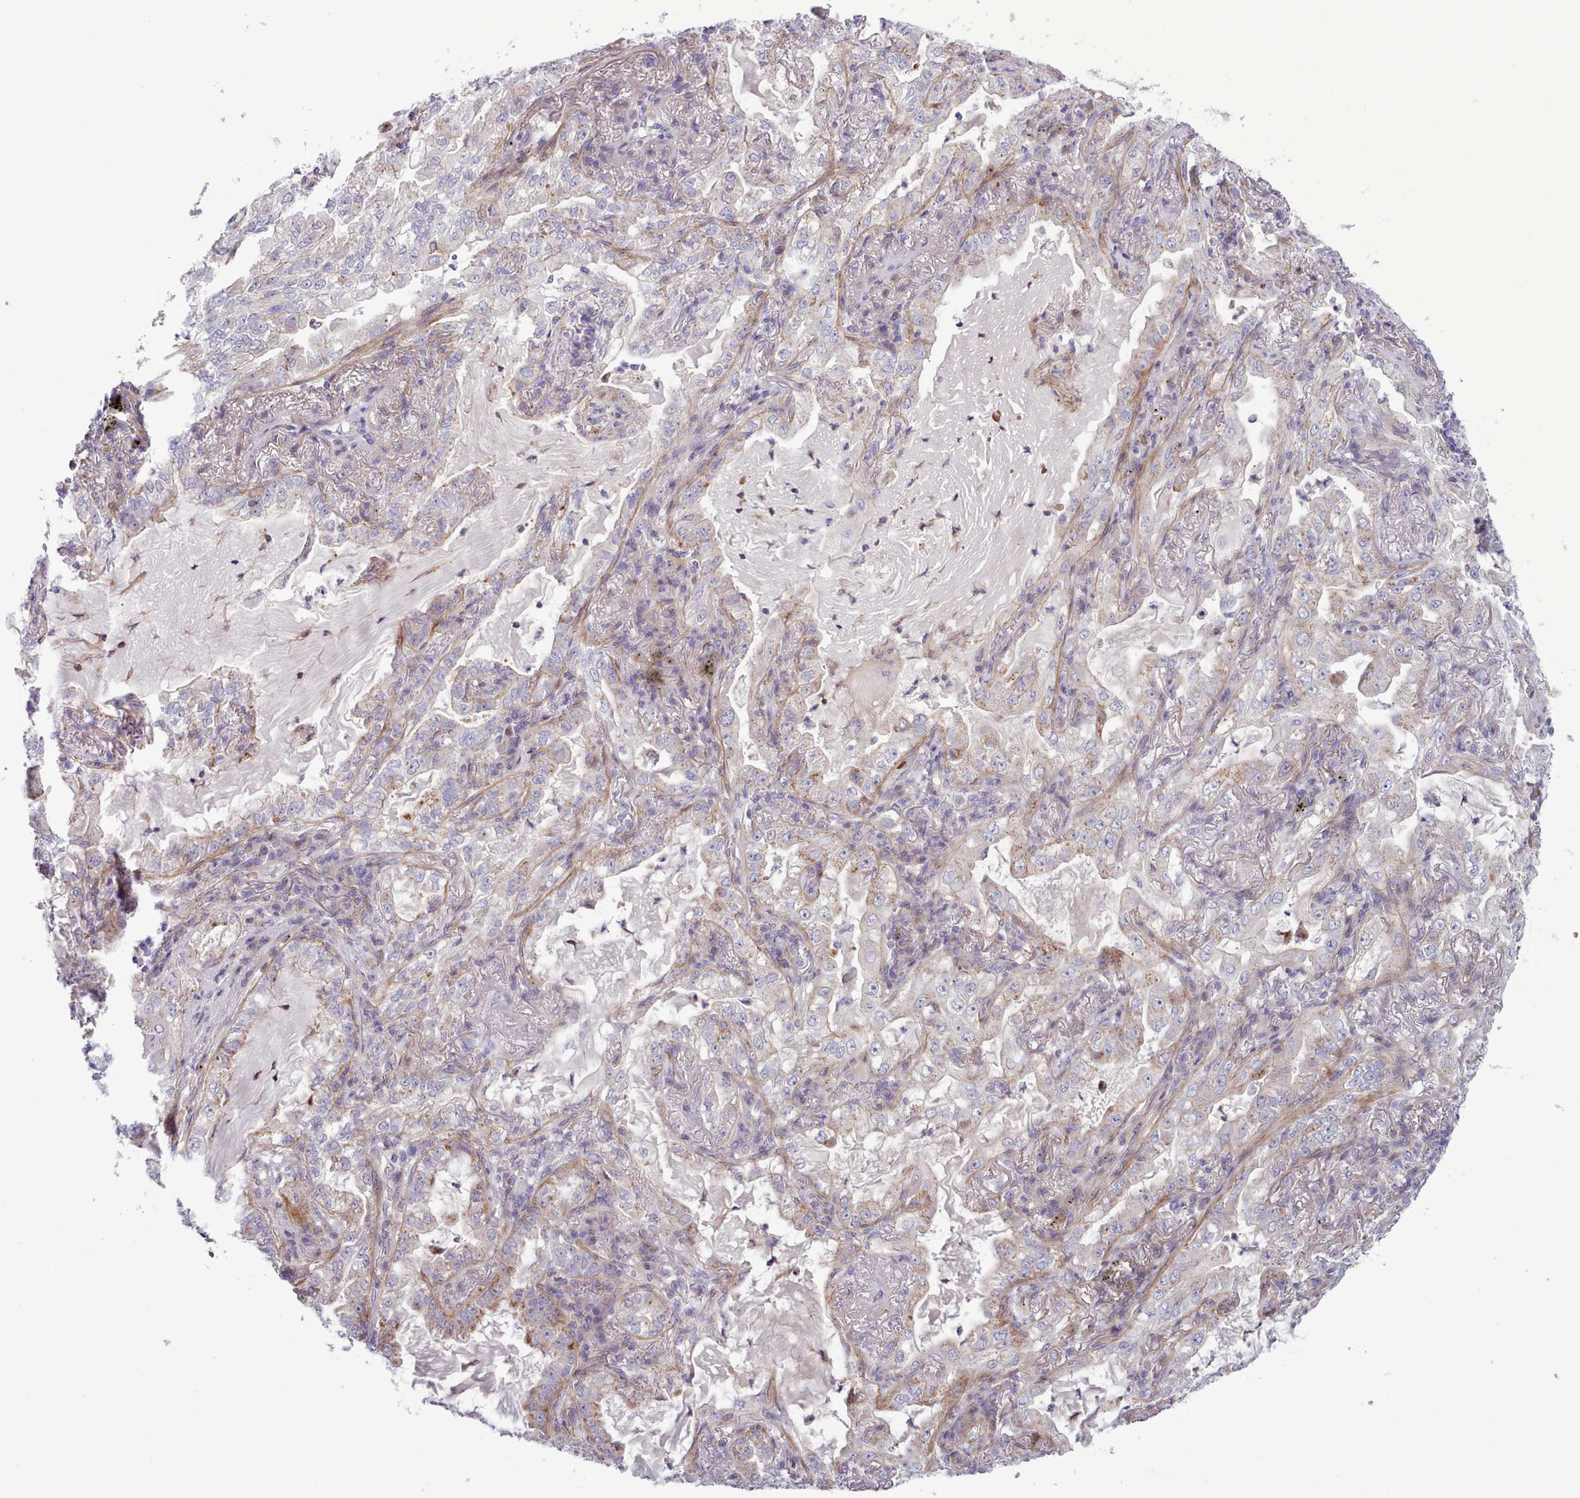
{"staining": {"intensity": "negative", "quantity": "none", "location": "none"}, "tissue": "lung cancer", "cell_type": "Tumor cells", "image_type": "cancer", "snomed": [{"axis": "morphology", "description": "Adenocarcinoma, NOS"}, {"axis": "topography", "description": "Lung"}], "caption": "Immunohistochemical staining of adenocarcinoma (lung) displays no significant positivity in tumor cells.", "gene": "TENT4B", "patient": {"sex": "female", "age": 73}}